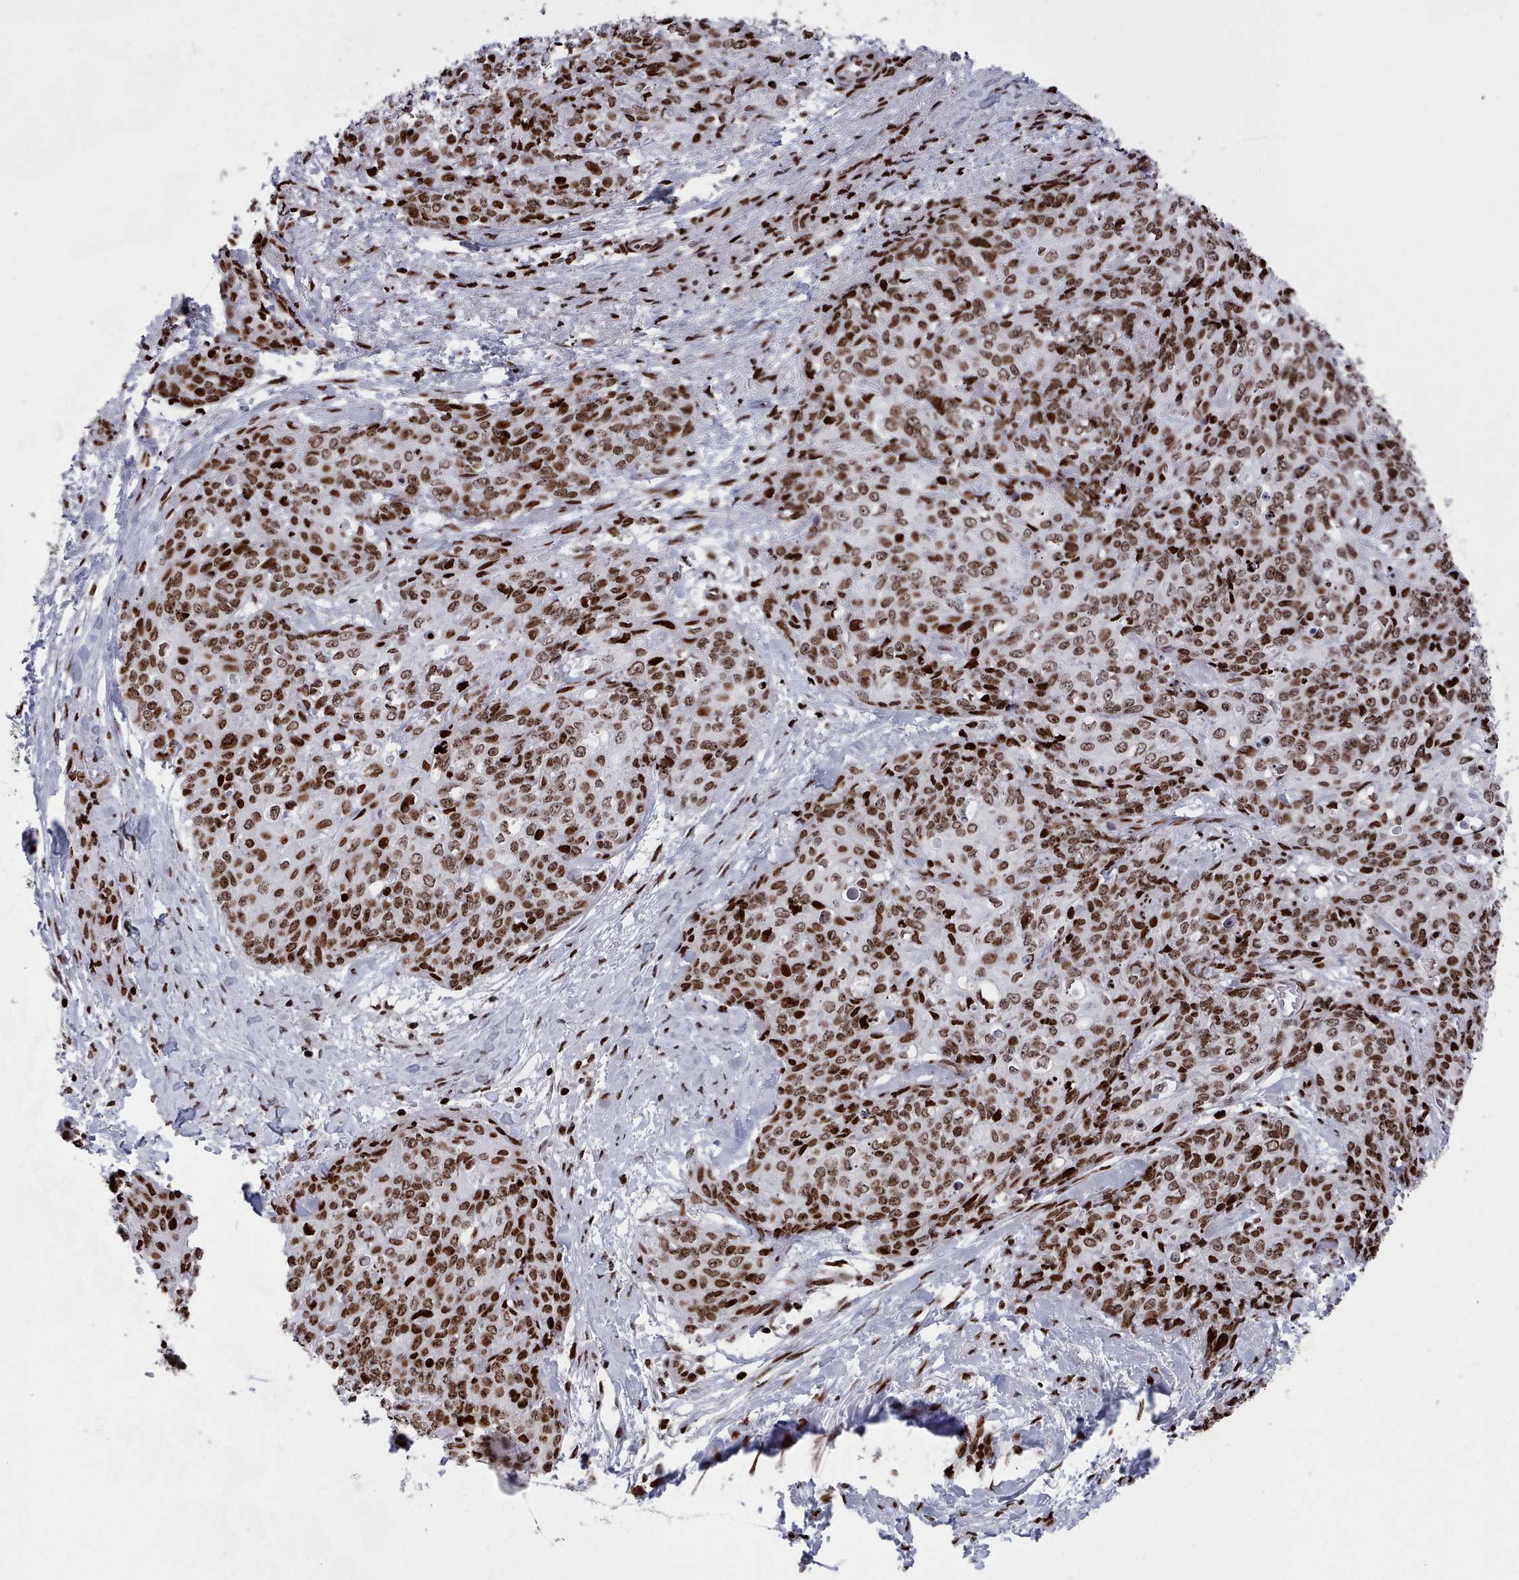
{"staining": {"intensity": "strong", "quantity": ">75%", "location": "nuclear"}, "tissue": "skin cancer", "cell_type": "Tumor cells", "image_type": "cancer", "snomed": [{"axis": "morphology", "description": "Squamous cell carcinoma, NOS"}, {"axis": "topography", "description": "Skin"}, {"axis": "topography", "description": "Vulva"}], "caption": "Immunohistochemical staining of human skin squamous cell carcinoma exhibits strong nuclear protein positivity in about >75% of tumor cells. Immunohistochemistry stains the protein of interest in brown and the nuclei are stained blue.", "gene": "PCDHB12", "patient": {"sex": "female", "age": 85}}